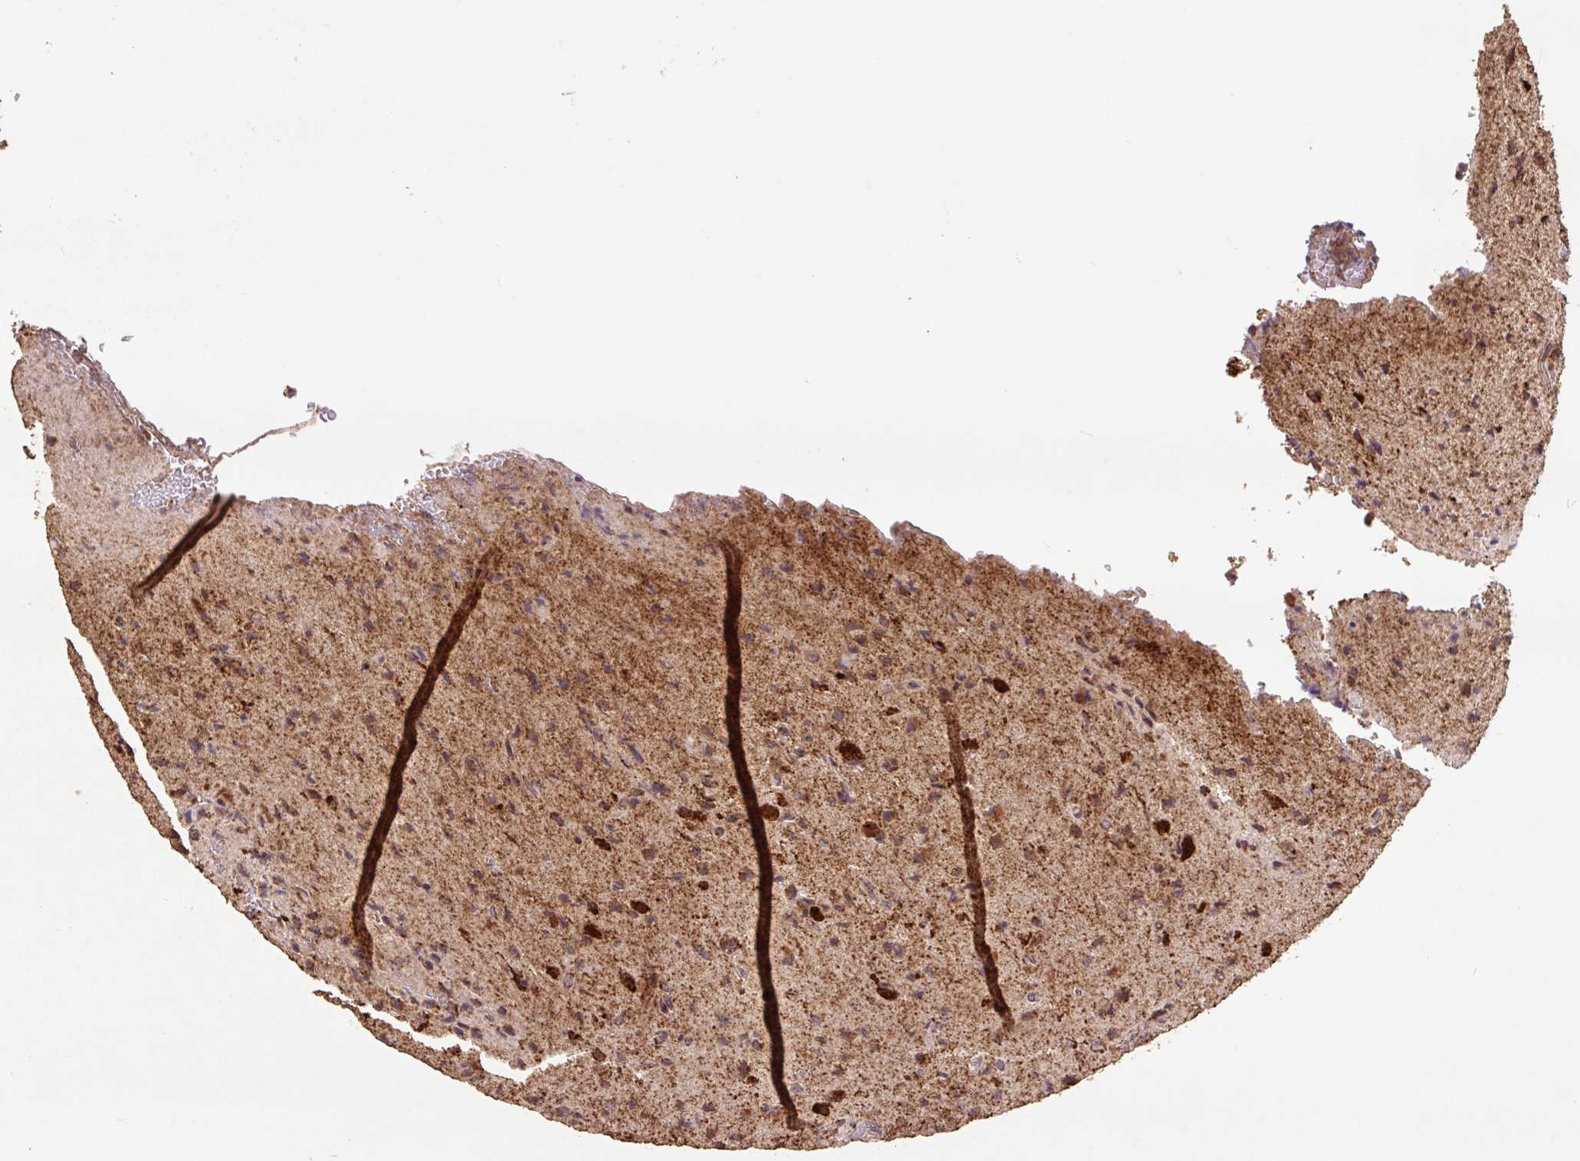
{"staining": {"intensity": "strong", "quantity": "25%-75%", "location": "cytoplasmic/membranous,nuclear"}, "tissue": "glioma", "cell_type": "Tumor cells", "image_type": "cancer", "snomed": [{"axis": "morphology", "description": "Glioma, malignant, High grade"}, {"axis": "topography", "description": "Brain"}], "caption": "Glioma stained for a protein (brown) shows strong cytoplasmic/membranous and nuclear positive positivity in approximately 25%-75% of tumor cells.", "gene": "ATP5F1A", "patient": {"sex": "male", "age": 36}}